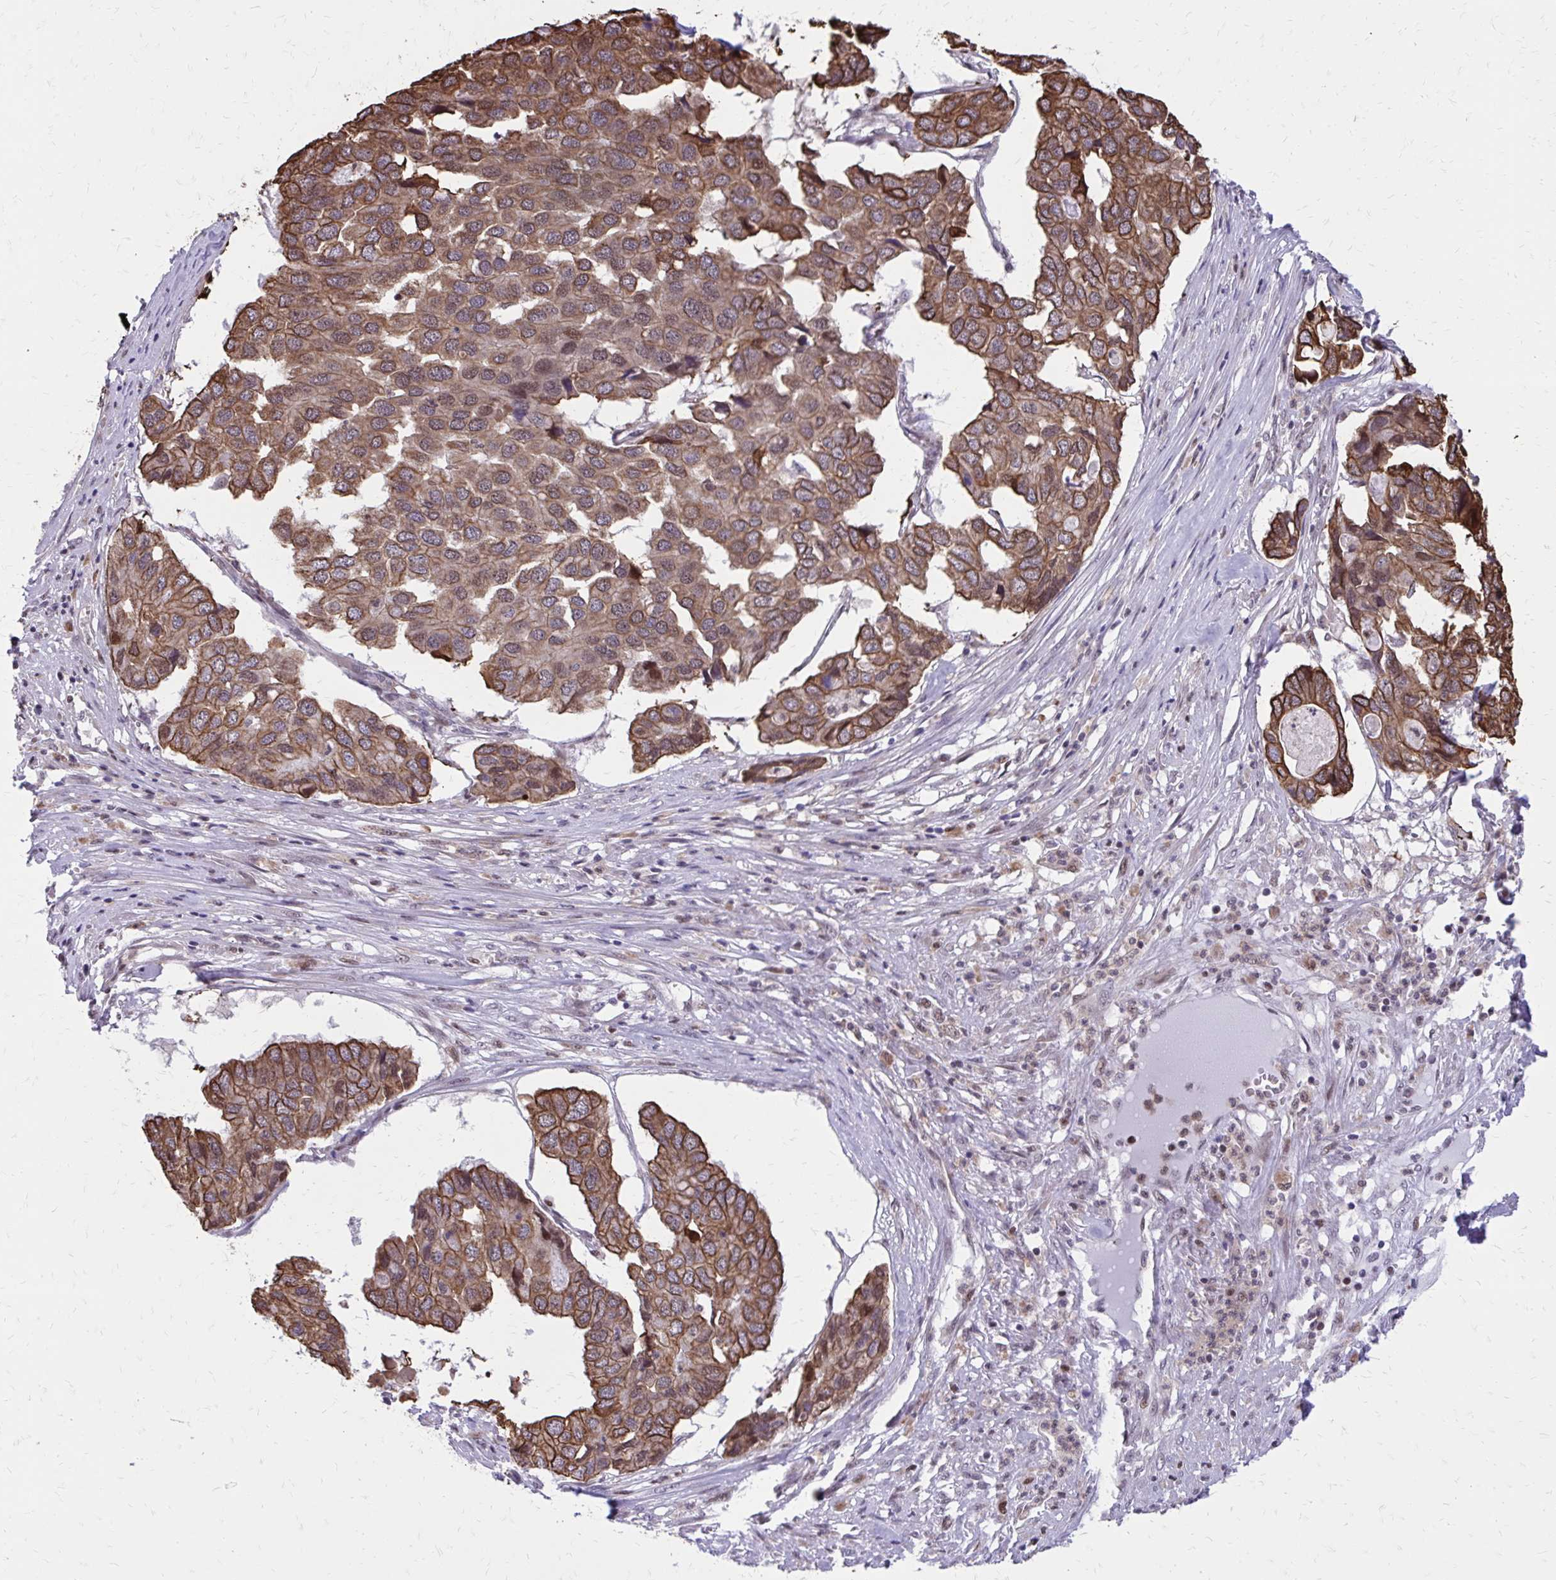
{"staining": {"intensity": "moderate", "quantity": ">75%", "location": "cytoplasmic/membranous,nuclear"}, "tissue": "pancreatic cancer", "cell_type": "Tumor cells", "image_type": "cancer", "snomed": [{"axis": "morphology", "description": "Adenocarcinoma, NOS"}, {"axis": "topography", "description": "Pancreas"}], "caption": "High-magnification brightfield microscopy of pancreatic cancer stained with DAB (3,3'-diaminobenzidine) (brown) and counterstained with hematoxylin (blue). tumor cells exhibit moderate cytoplasmic/membranous and nuclear expression is present in approximately>75% of cells.", "gene": "ANKRD30B", "patient": {"sex": "male", "age": 50}}